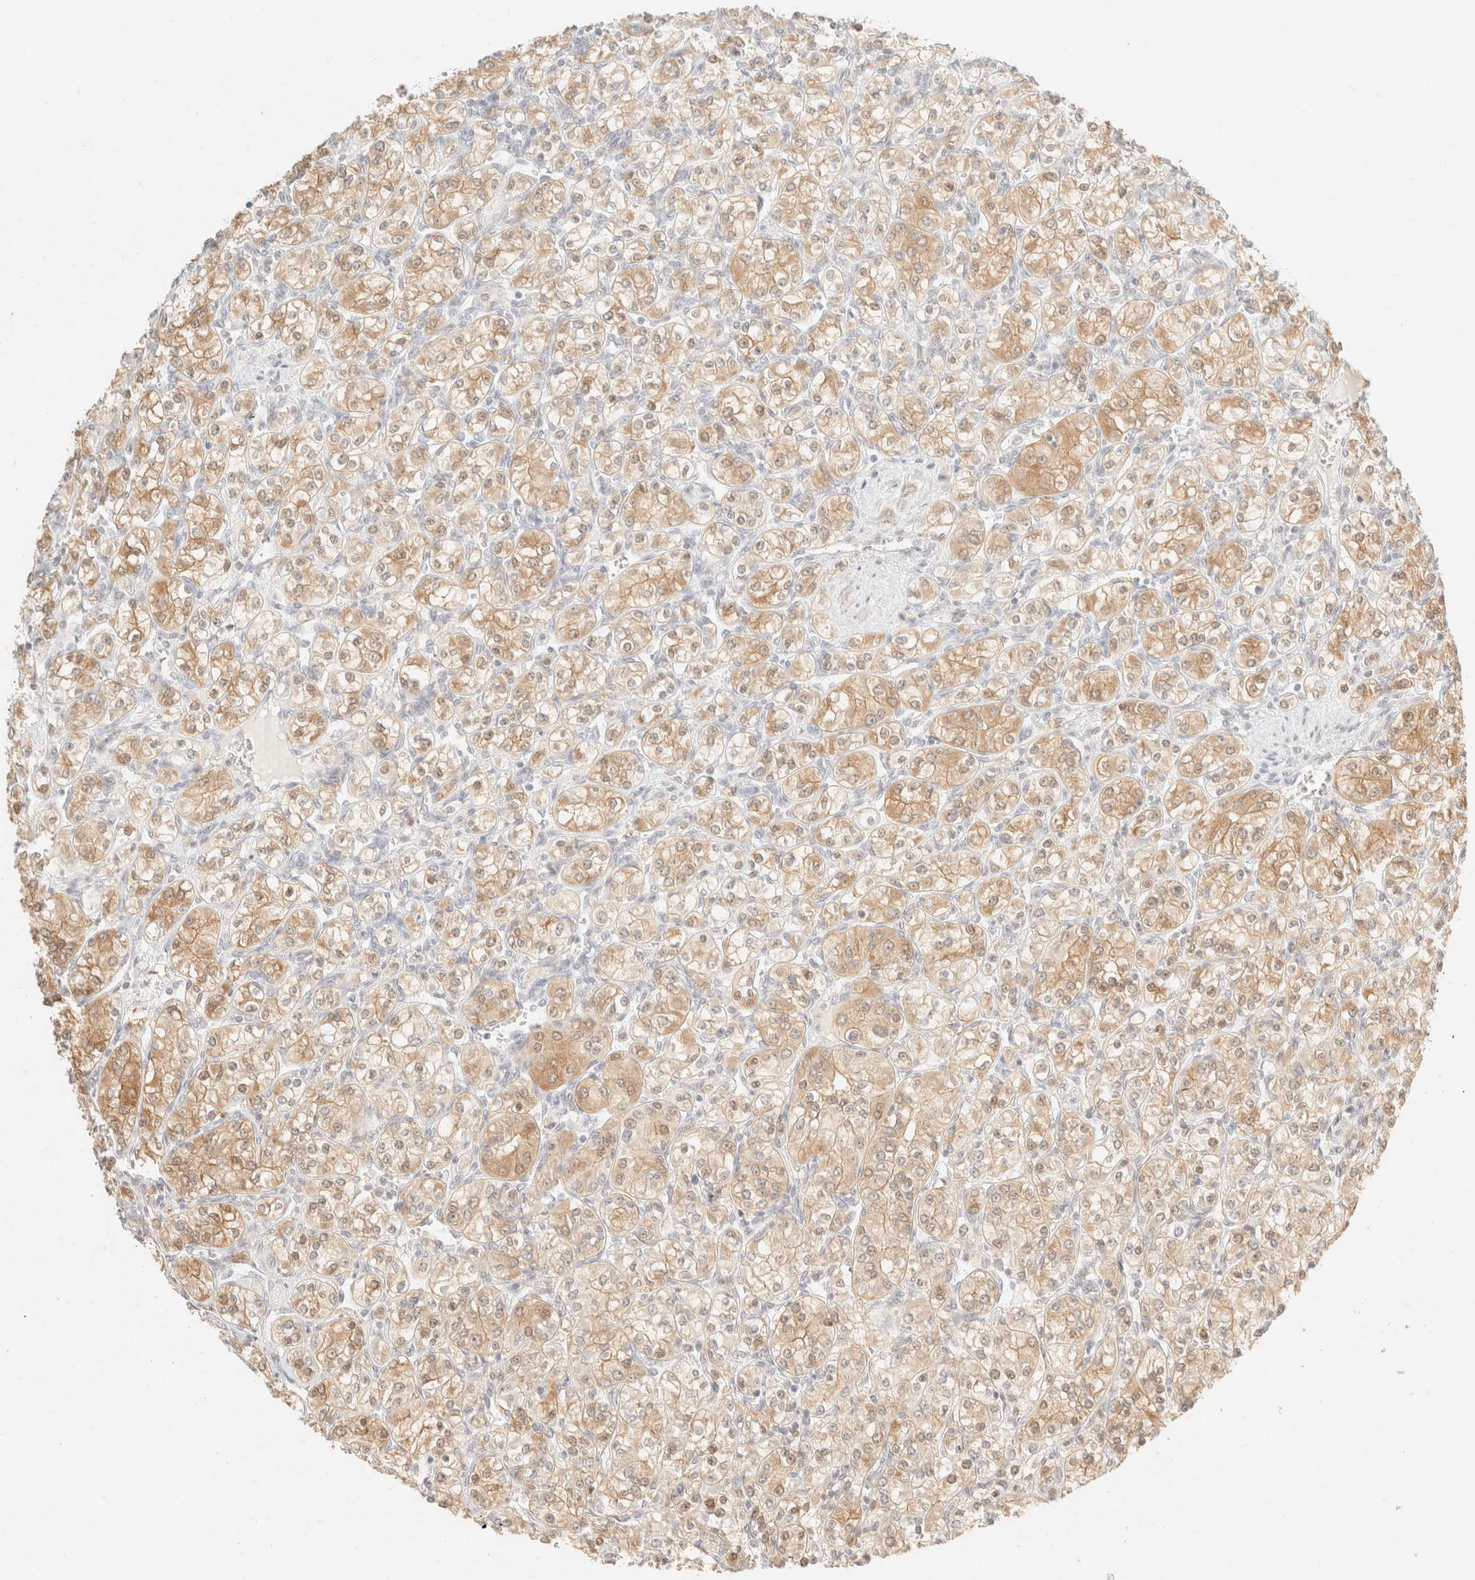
{"staining": {"intensity": "moderate", "quantity": ">75%", "location": "cytoplasmic/membranous"}, "tissue": "renal cancer", "cell_type": "Tumor cells", "image_type": "cancer", "snomed": [{"axis": "morphology", "description": "Adenocarcinoma, NOS"}, {"axis": "topography", "description": "Kidney"}], "caption": "Immunohistochemical staining of human adenocarcinoma (renal) exhibits moderate cytoplasmic/membranous protein staining in about >75% of tumor cells.", "gene": "TSR1", "patient": {"sex": "male", "age": 77}}